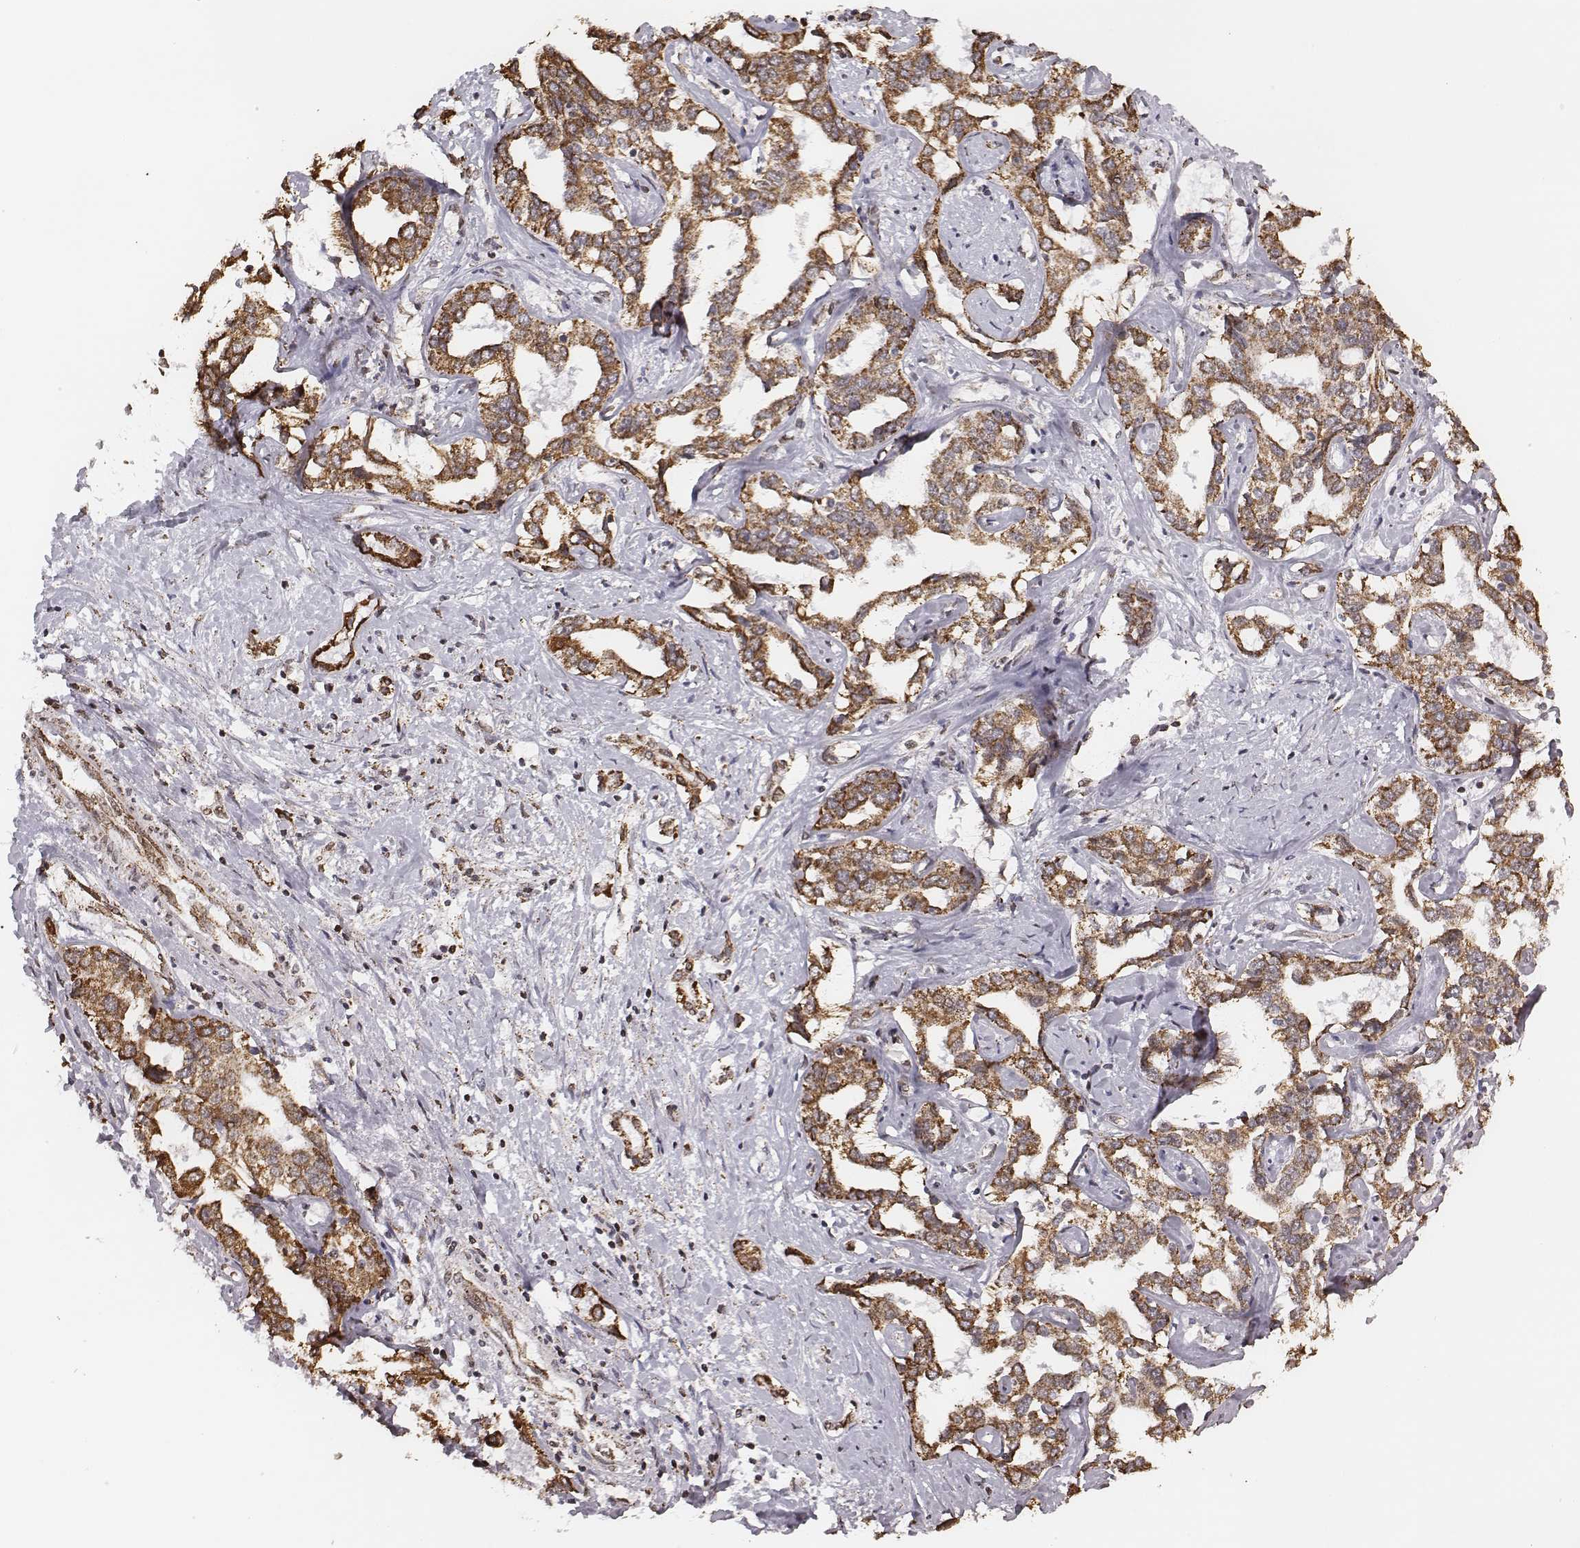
{"staining": {"intensity": "moderate", "quantity": ">75%", "location": "cytoplasmic/membranous"}, "tissue": "liver cancer", "cell_type": "Tumor cells", "image_type": "cancer", "snomed": [{"axis": "morphology", "description": "Cholangiocarcinoma"}, {"axis": "topography", "description": "Liver"}], "caption": "Protein staining demonstrates moderate cytoplasmic/membranous positivity in about >75% of tumor cells in liver cancer. (DAB = brown stain, brightfield microscopy at high magnification).", "gene": "ACOT2", "patient": {"sex": "male", "age": 59}}